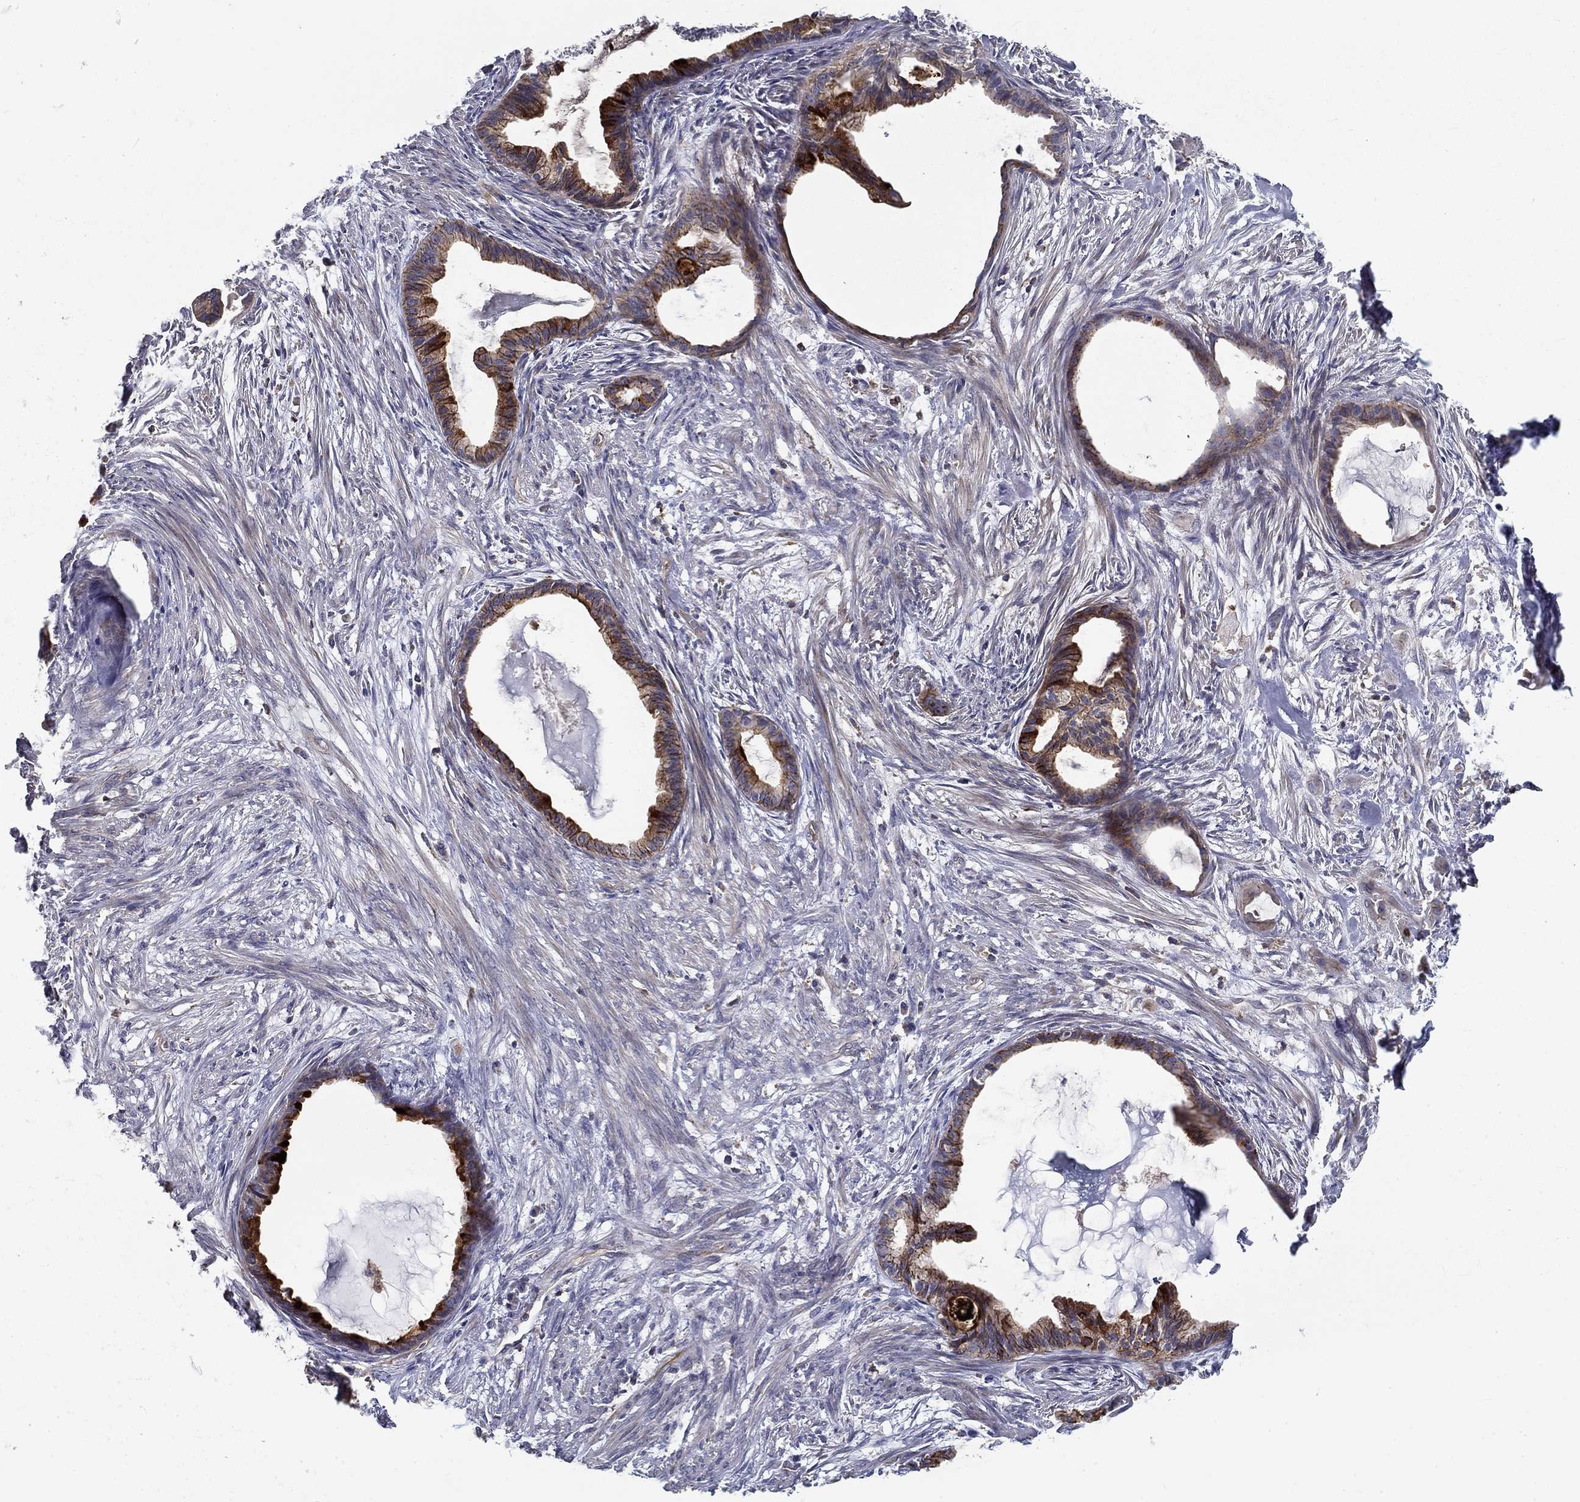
{"staining": {"intensity": "strong", "quantity": "25%-75%", "location": "cytoplasmic/membranous"}, "tissue": "endometrial cancer", "cell_type": "Tumor cells", "image_type": "cancer", "snomed": [{"axis": "morphology", "description": "Adenocarcinoma, NOS"}, {"axis": "topography", "description": "Endometrium"}], "caption": "Brown immunohistochemical staining in endometrial adenocarcinoma demonstrates strong cytoplasmic/membranous expression in about 25%-75% of tumor cells.", "gene": "ALDH4A1", "patient": {"sex": "female", "age": 86}}